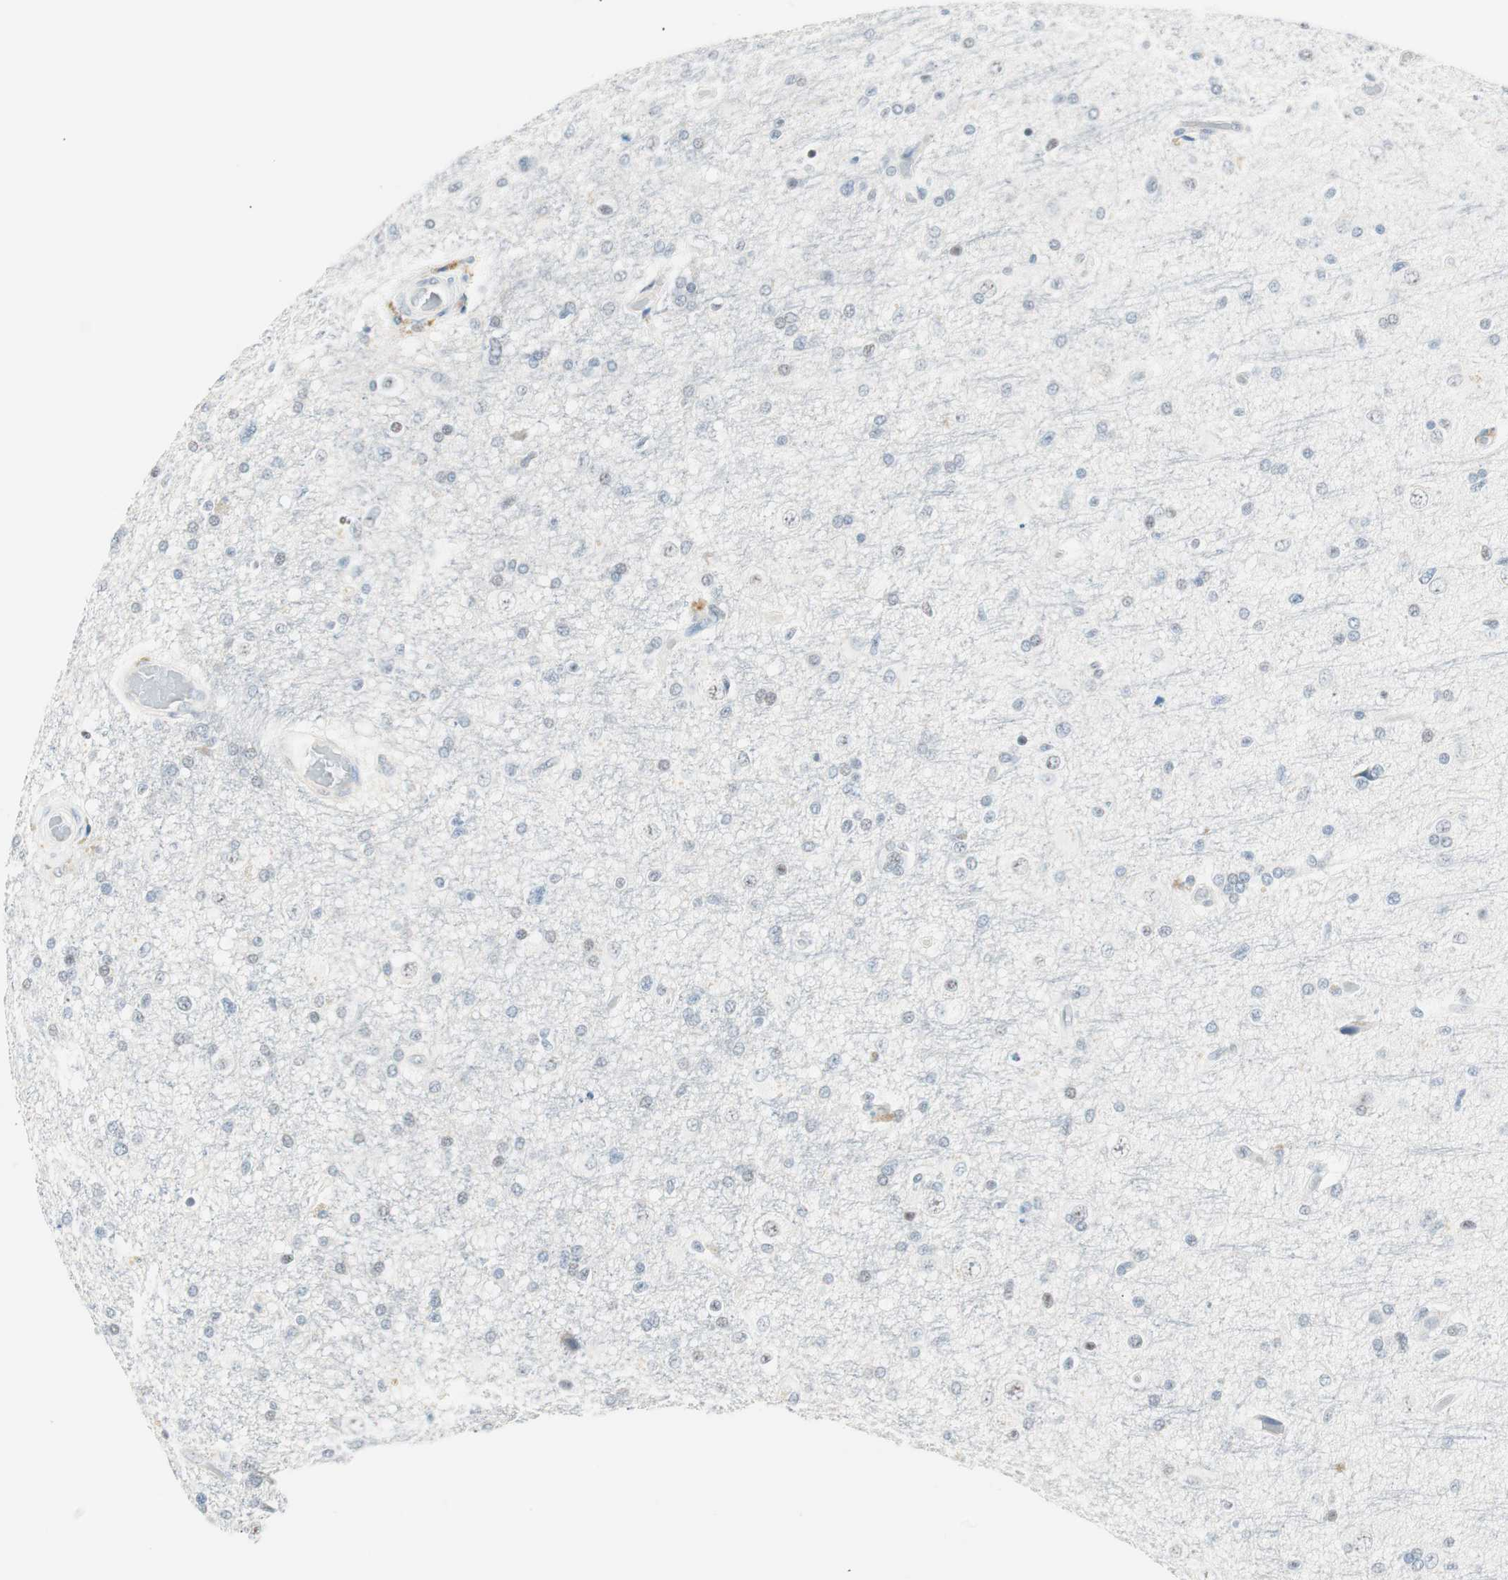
{"staining": {"intensity": "negative", "quantity": "none", "location": "none"}, "tissue": "glioma", "cell_type": "Tumor cells", "image_type": "cancer", "snomed": [{"axis": "morphology", "description": "Glioma, malignant, High grade"}, {"axis": "topography", "description": "Brain"}], "caption": "Protein analysis of glioma reveals no significant staining in tumor cells. Brightfield microscopy of IHC stained with DAB (brown) and hematoxylin (blue), captured at high magnification.", "gene": "HOXB13", "patient": {"sex": "male", "age": 33}}